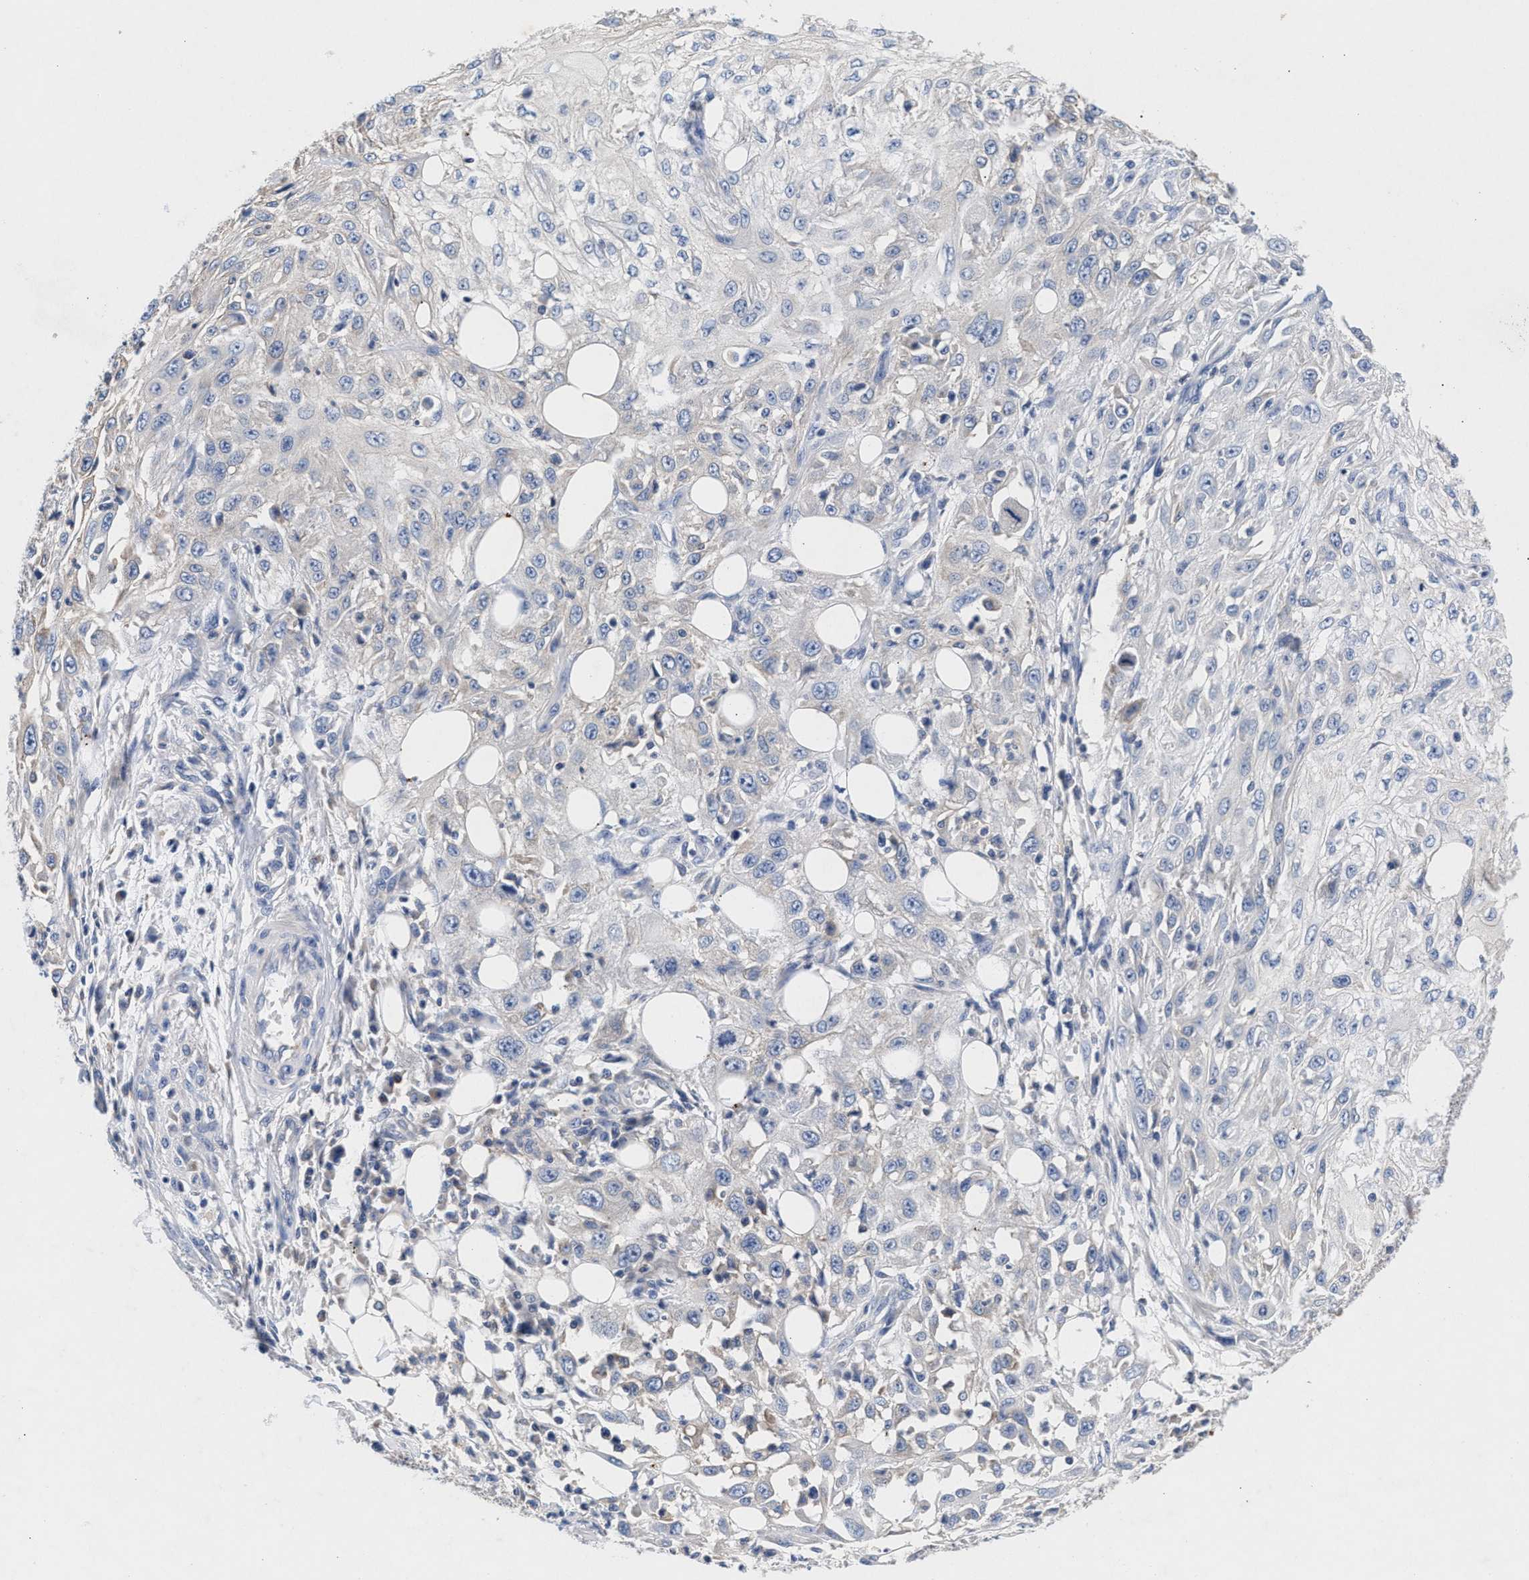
{"staining": {"intensity": "negative", "quantity": "none", "location": "none"}, "tissue": "skin cancer", "cell_type": "Tumor cells", "image_type": "cancer", "snomed": [{"axis": "morphology", "description": "Squamous cell carcinoma, NOS"}, {"axis": "topography", "description": "Skin"}], "caption": "IHC of skin squamous cell carcinoma demonstrates no staining in tumor cells. (DAB (3,3'-diaminobenzidine) immunohistochemistry, high magnification).", "gene": "GNAI3", "patient": {"sex": "male", "age": 75}}